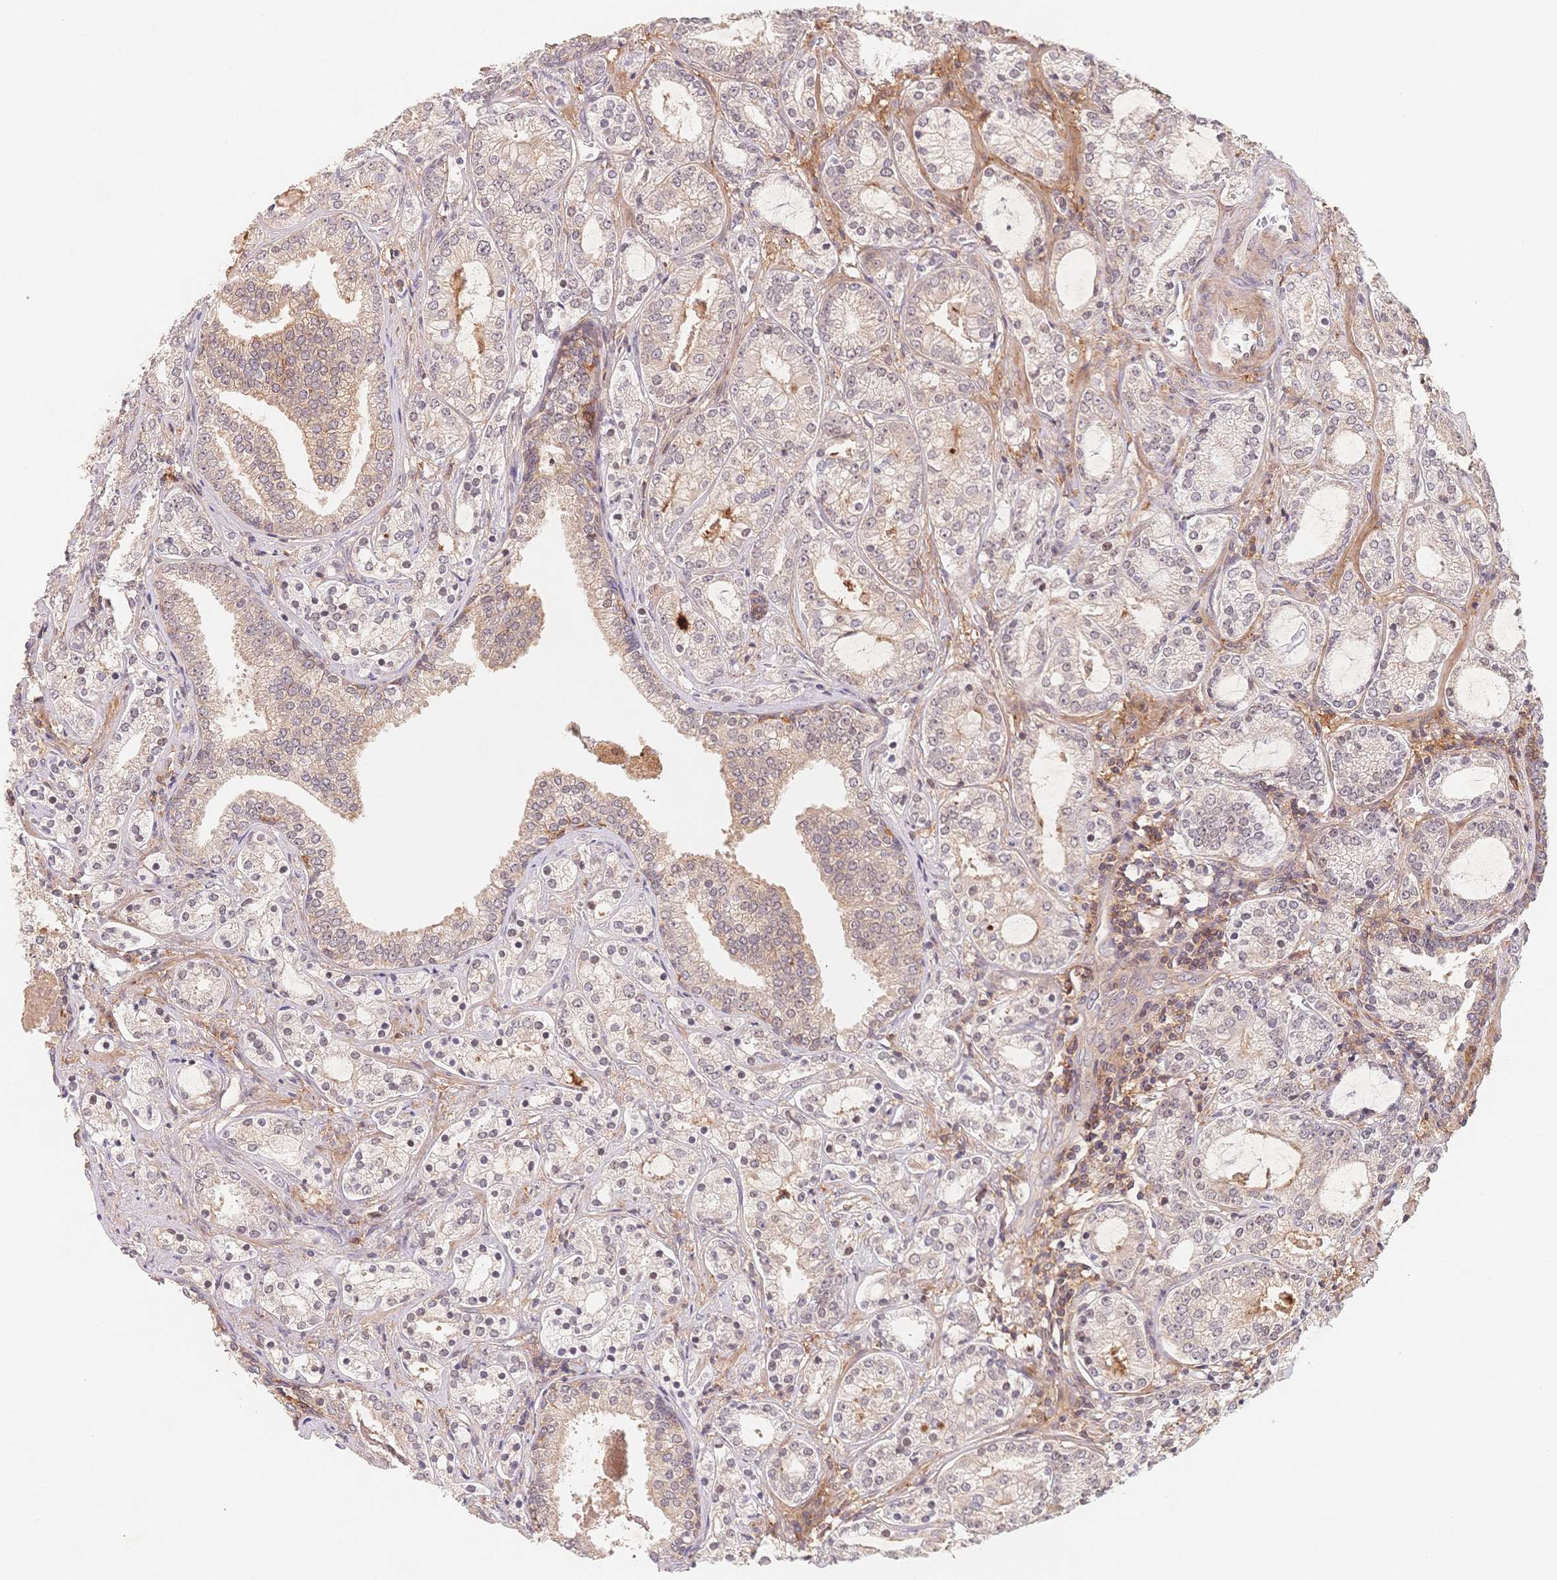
{"staining": {"intensity": "weak", "quantity": "<25%", "location": "cytoplasmic/membranous"}, "tissue": "prostate cancer", "cell_type": "Tumor cells", "image_type": "cancer", "snomed": [{"axis": "morphology", "description": "Adenocarcinoma, Medium grade"}, {"axis": "topography", "description": "Prostate"}], "caption": "Tumor cells are negative for brown protein staining in prostate cancer (medium-grade adenocarcinoma). (Stains: DAB (3,3'-diaminobenzidine) IHC with hematoxylin counter stain, Microscopy: brightfield microscopy at high magnification).", "gene": "C12orf75", "patient": {"sex": "male", "age": 57}}